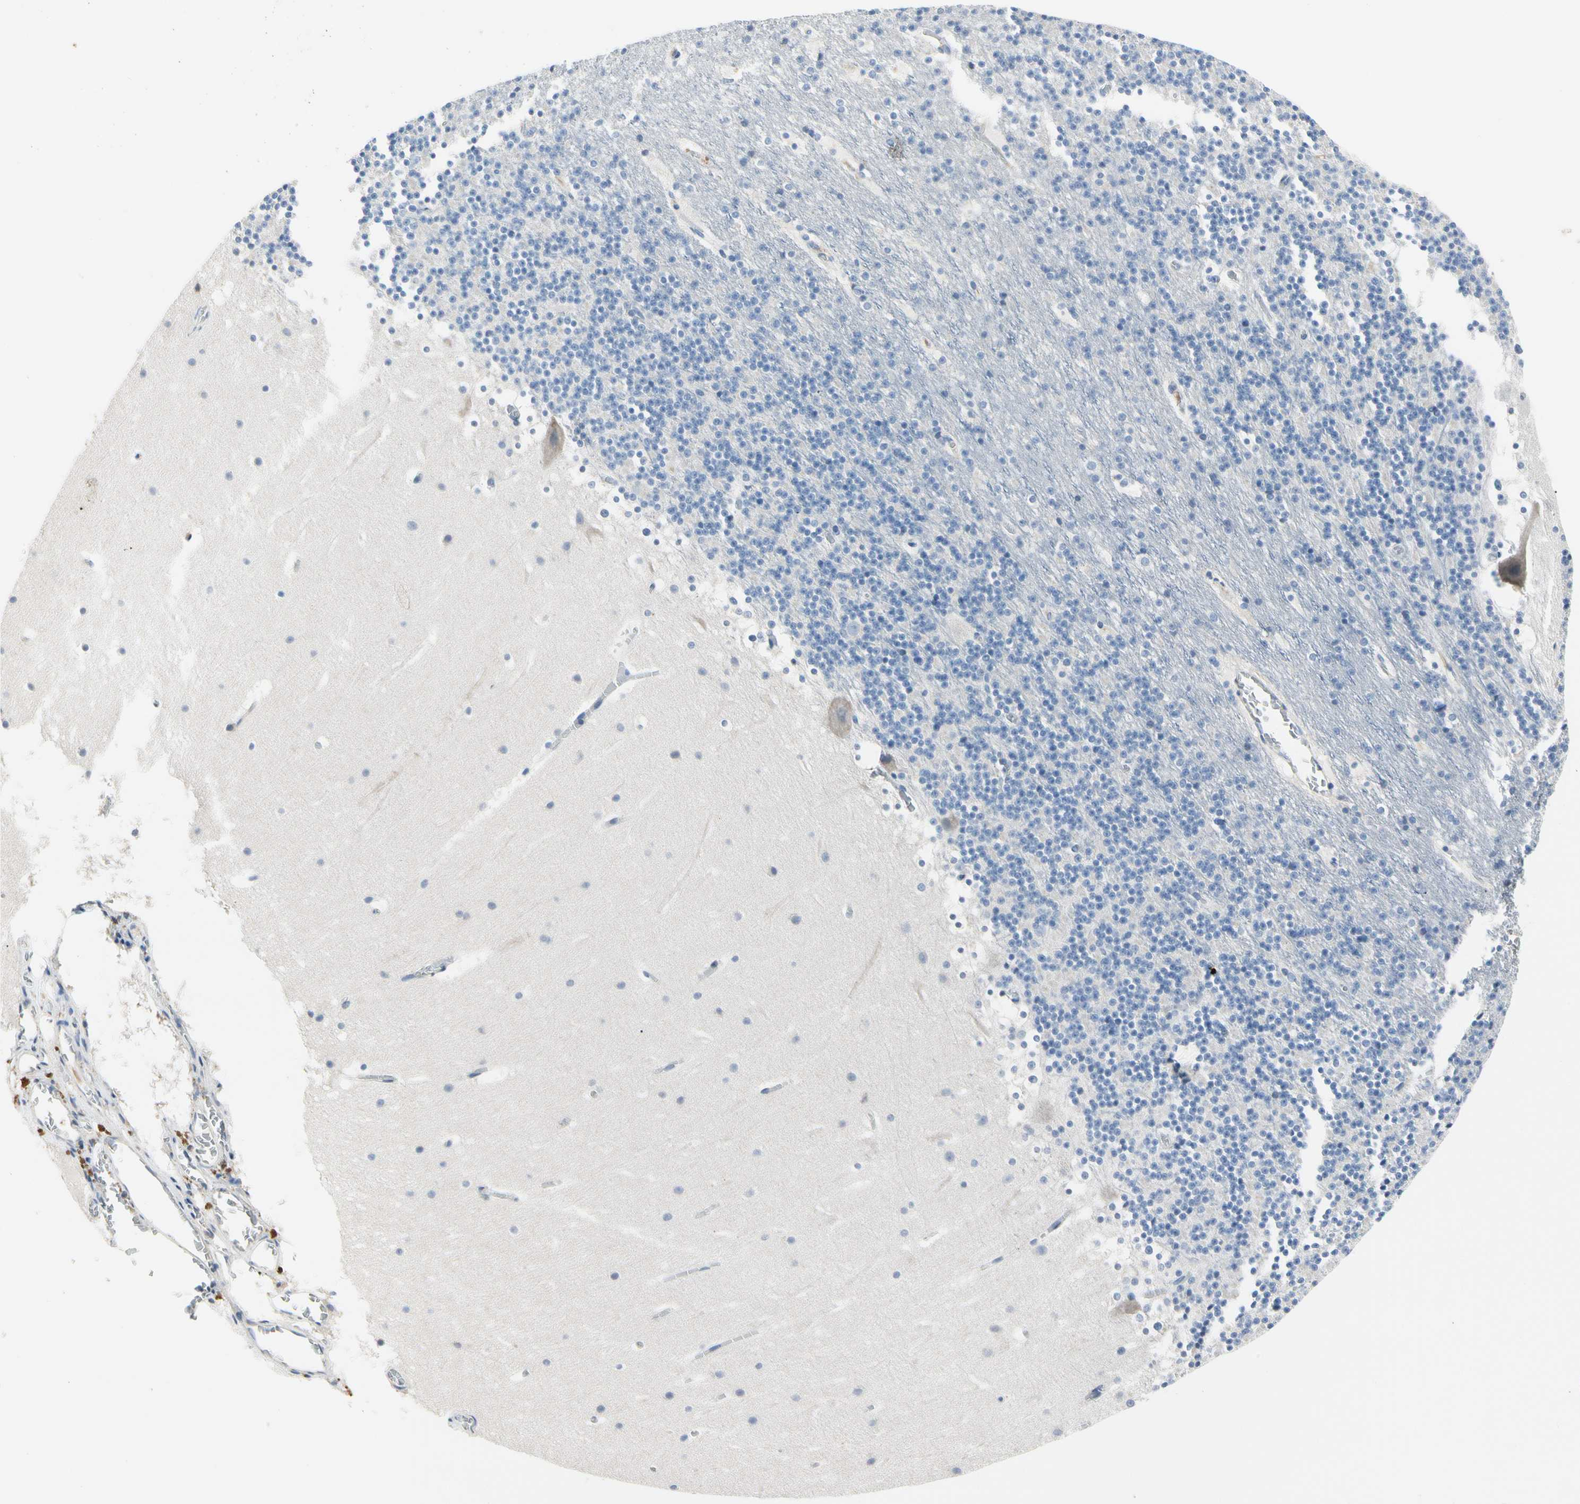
{"staining": {"intensity": "negative", "quantity": "none", "location": "none"}, "tissue": "cerebellum", "cell_type": "Cells in granular layer", "image_type": "normal", "snomed": [{"axis": "morphology", "description": "Normal tissue, NOS"}, {"axis": "topography", "description": "Cerebellum"}], "caption": "The IHC image has no significant expression in cells in granular layer of cerebellum. Nuclei are stained in blue.", "gene": "ECRG4", "patient": {"sex": "male", "age": 45}}